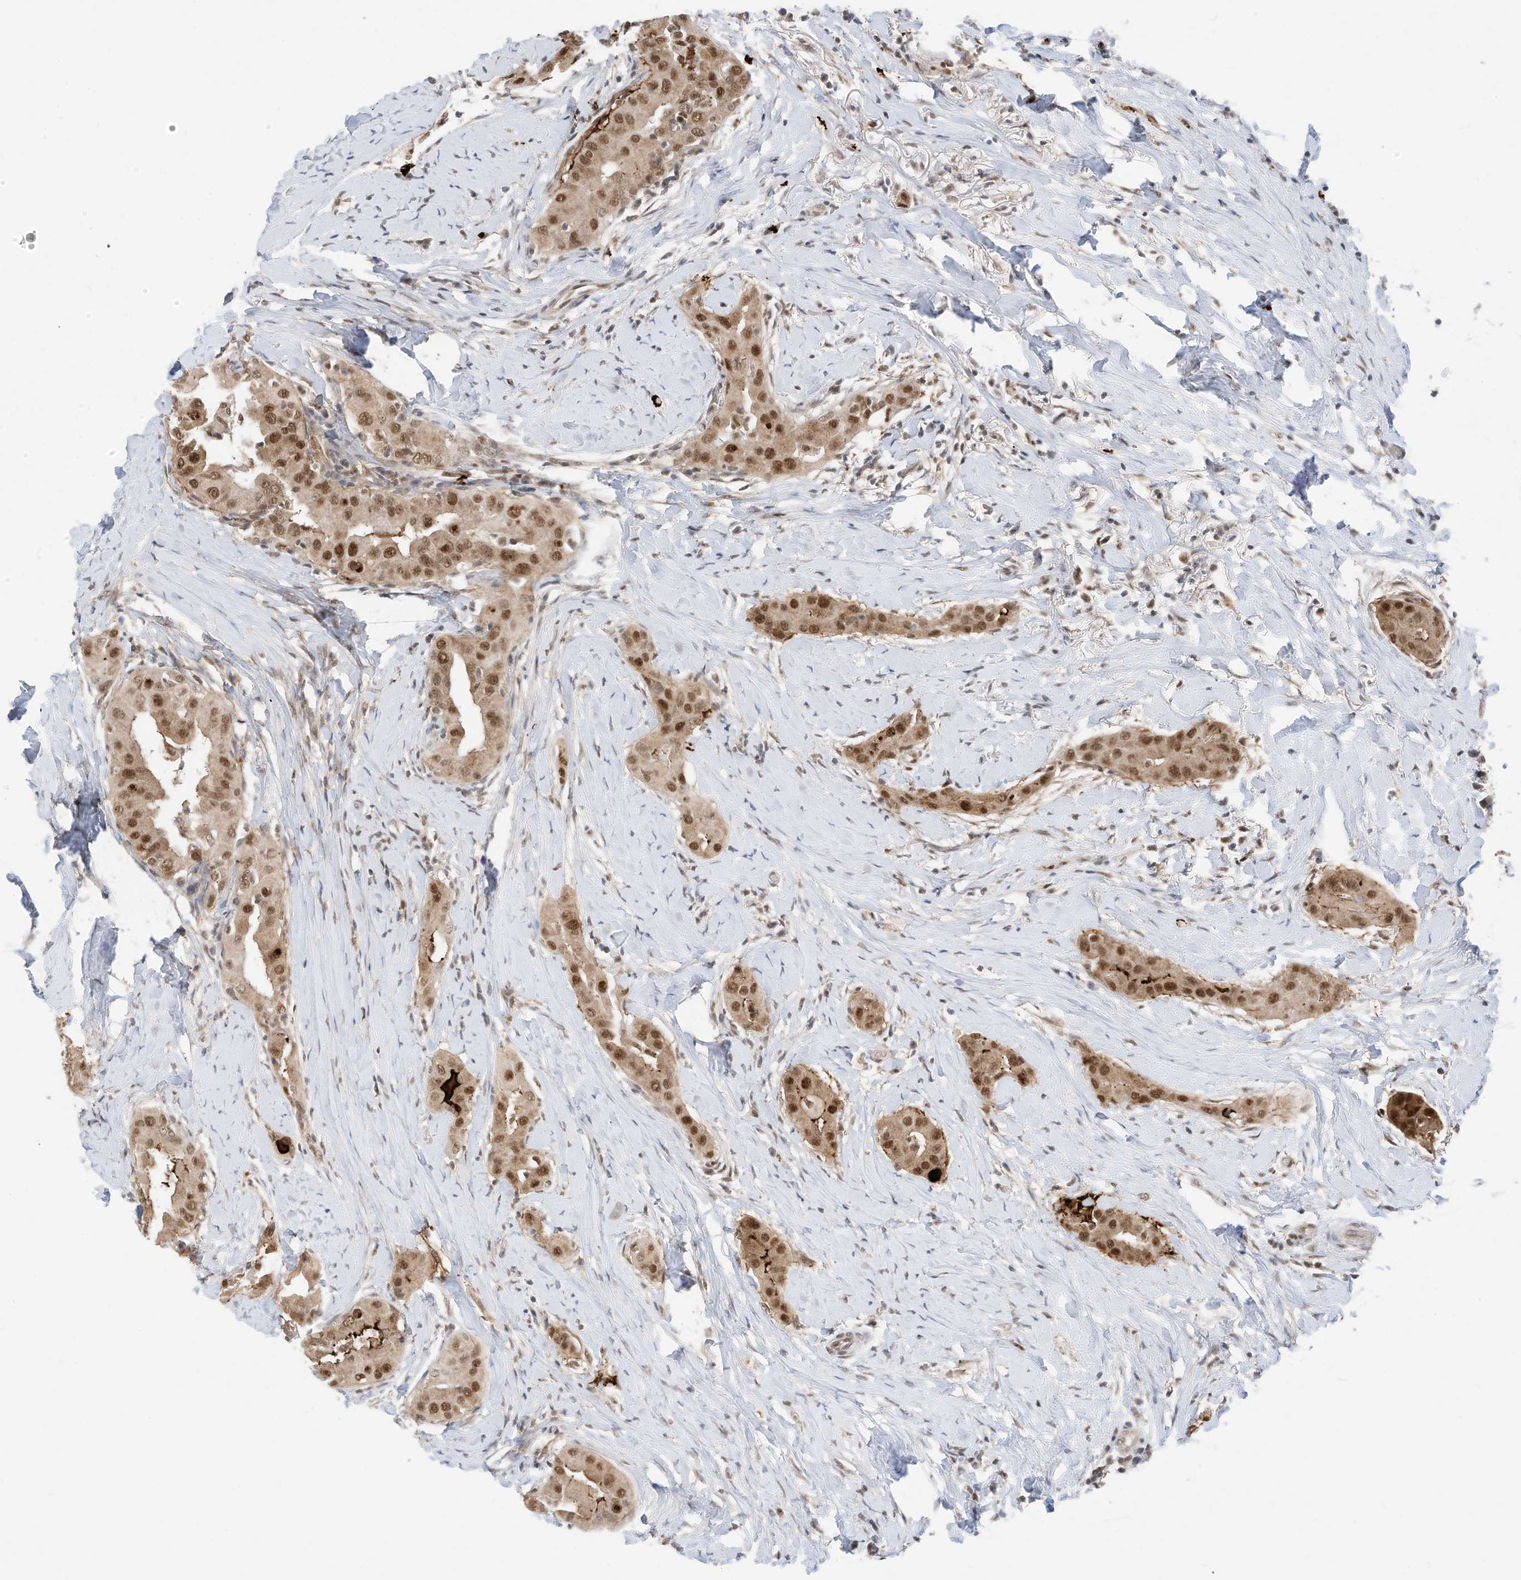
{"staining": {"intensity": "moderate", "quantity": ">75%", "location": "cytoplasmic/membranous,nuclear"}, "tissue": "thyroid cancer", "cell_type": "Tumor cells", "image_type": "cancer", "snomed": [{"axis": "morphology", "description": "Papillary adenocarcinoma, NOS"}, {"axis": "topography", "description": "Thyroid gland"}], "caption": "Thyroid cancer stained with DAB (3,3'-diaminobenzidine) immunohistochemistry (IHC) demonstrates medium levels of moderate cytoplasmic/membranous and nuclear expression in approximately >75% of tumor cells.", "gene": "OGT", "patient": {"sex": "male", "age": 33}}